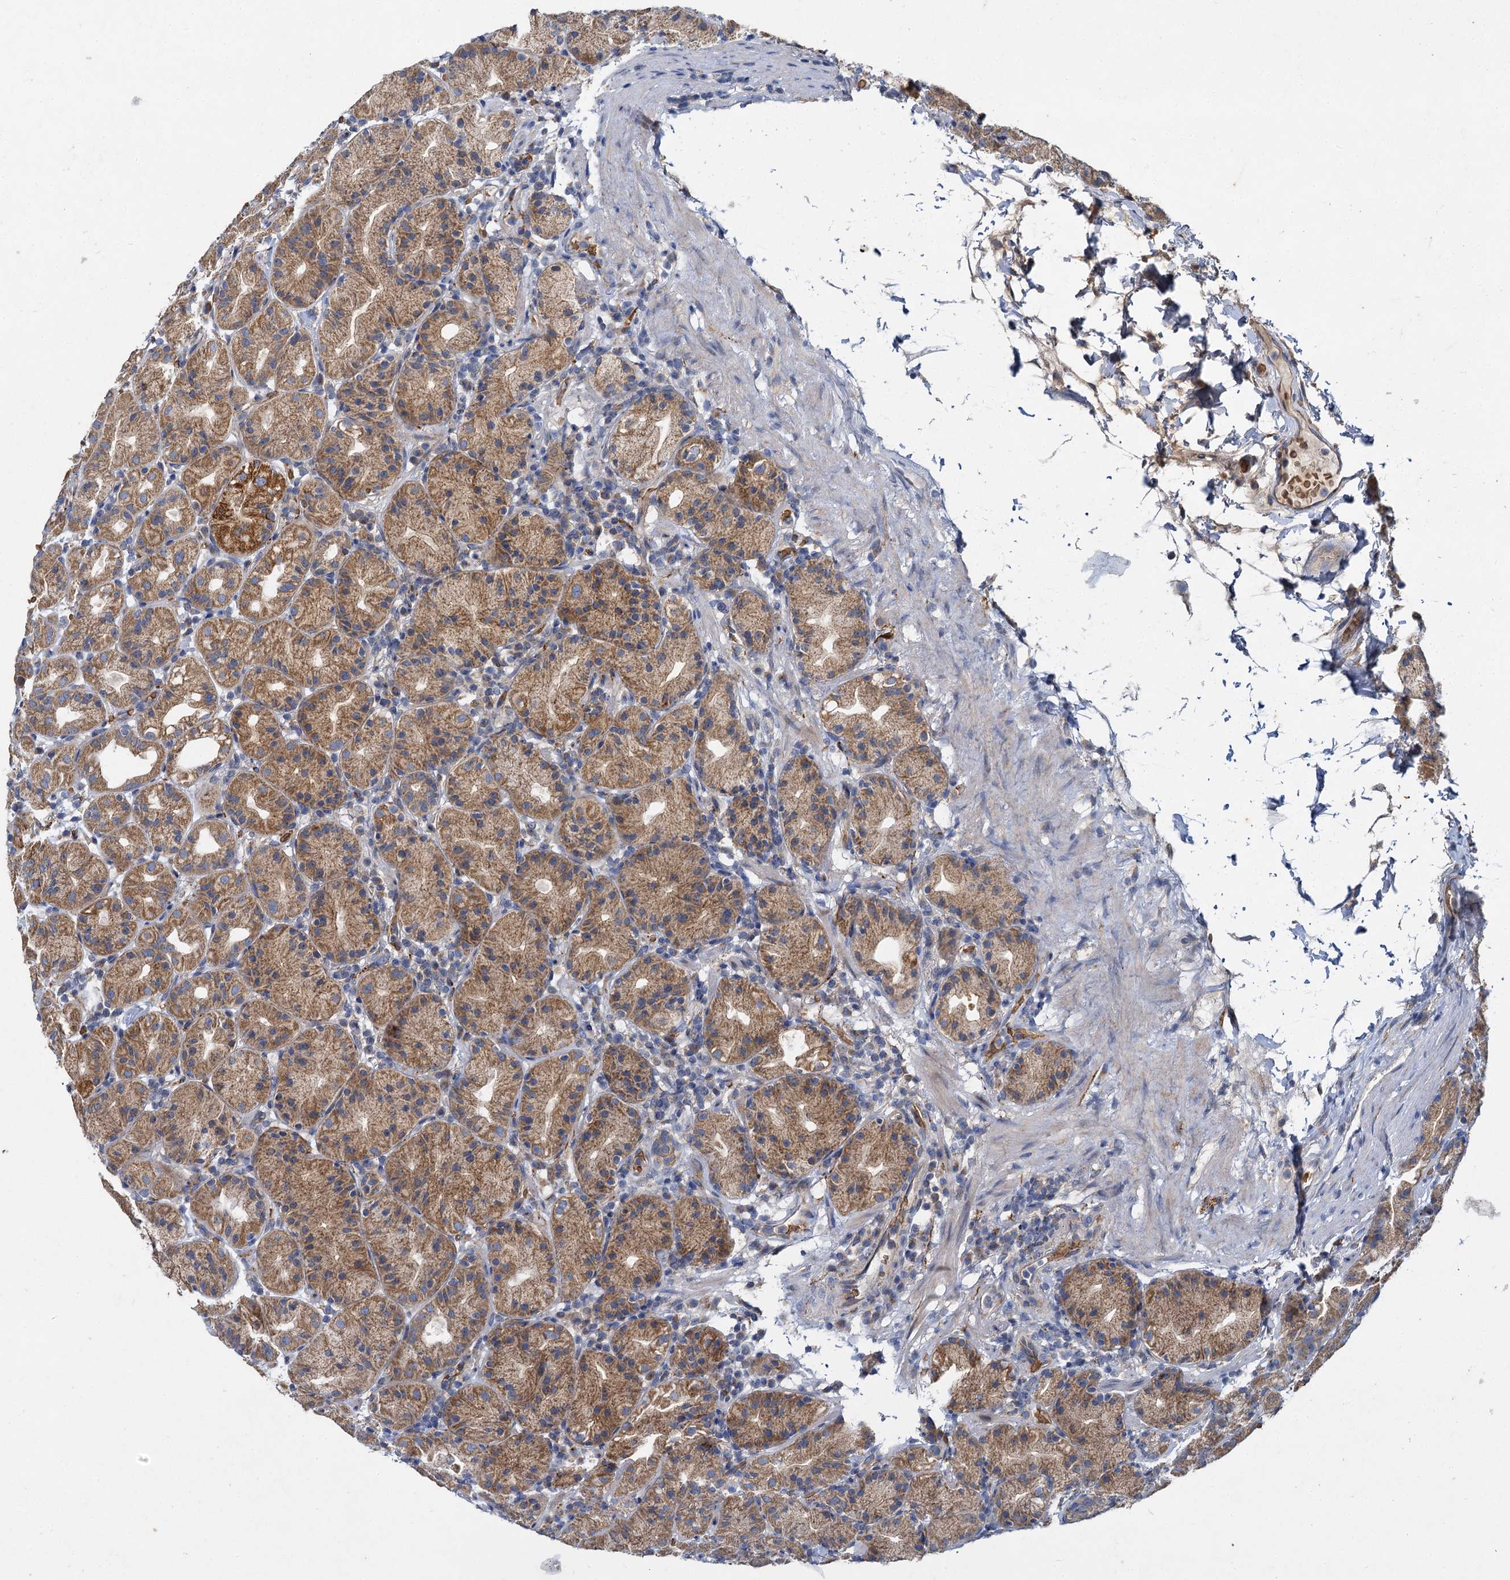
{"staining": {"intensity": "moderate", "quantity": ">75%", "location": "cytoplasmic/membranous"}, "tissue": "stomach", "cell_type": "Glandular cells", "image_type": "normal", "snomed": [{"axis": "morphology", "description": "Normal tissue, NOS"}, {"axis": "topography", "description": "Stomach"}], "caption": "The histopathology image reveals staining of unremarkable stomach, revealing moderate cytoplasmic/membranous protein staining (brown color) within glandular cells.", "gene": "BCS1L", "patient": {"sex": "female", "age": 79}}